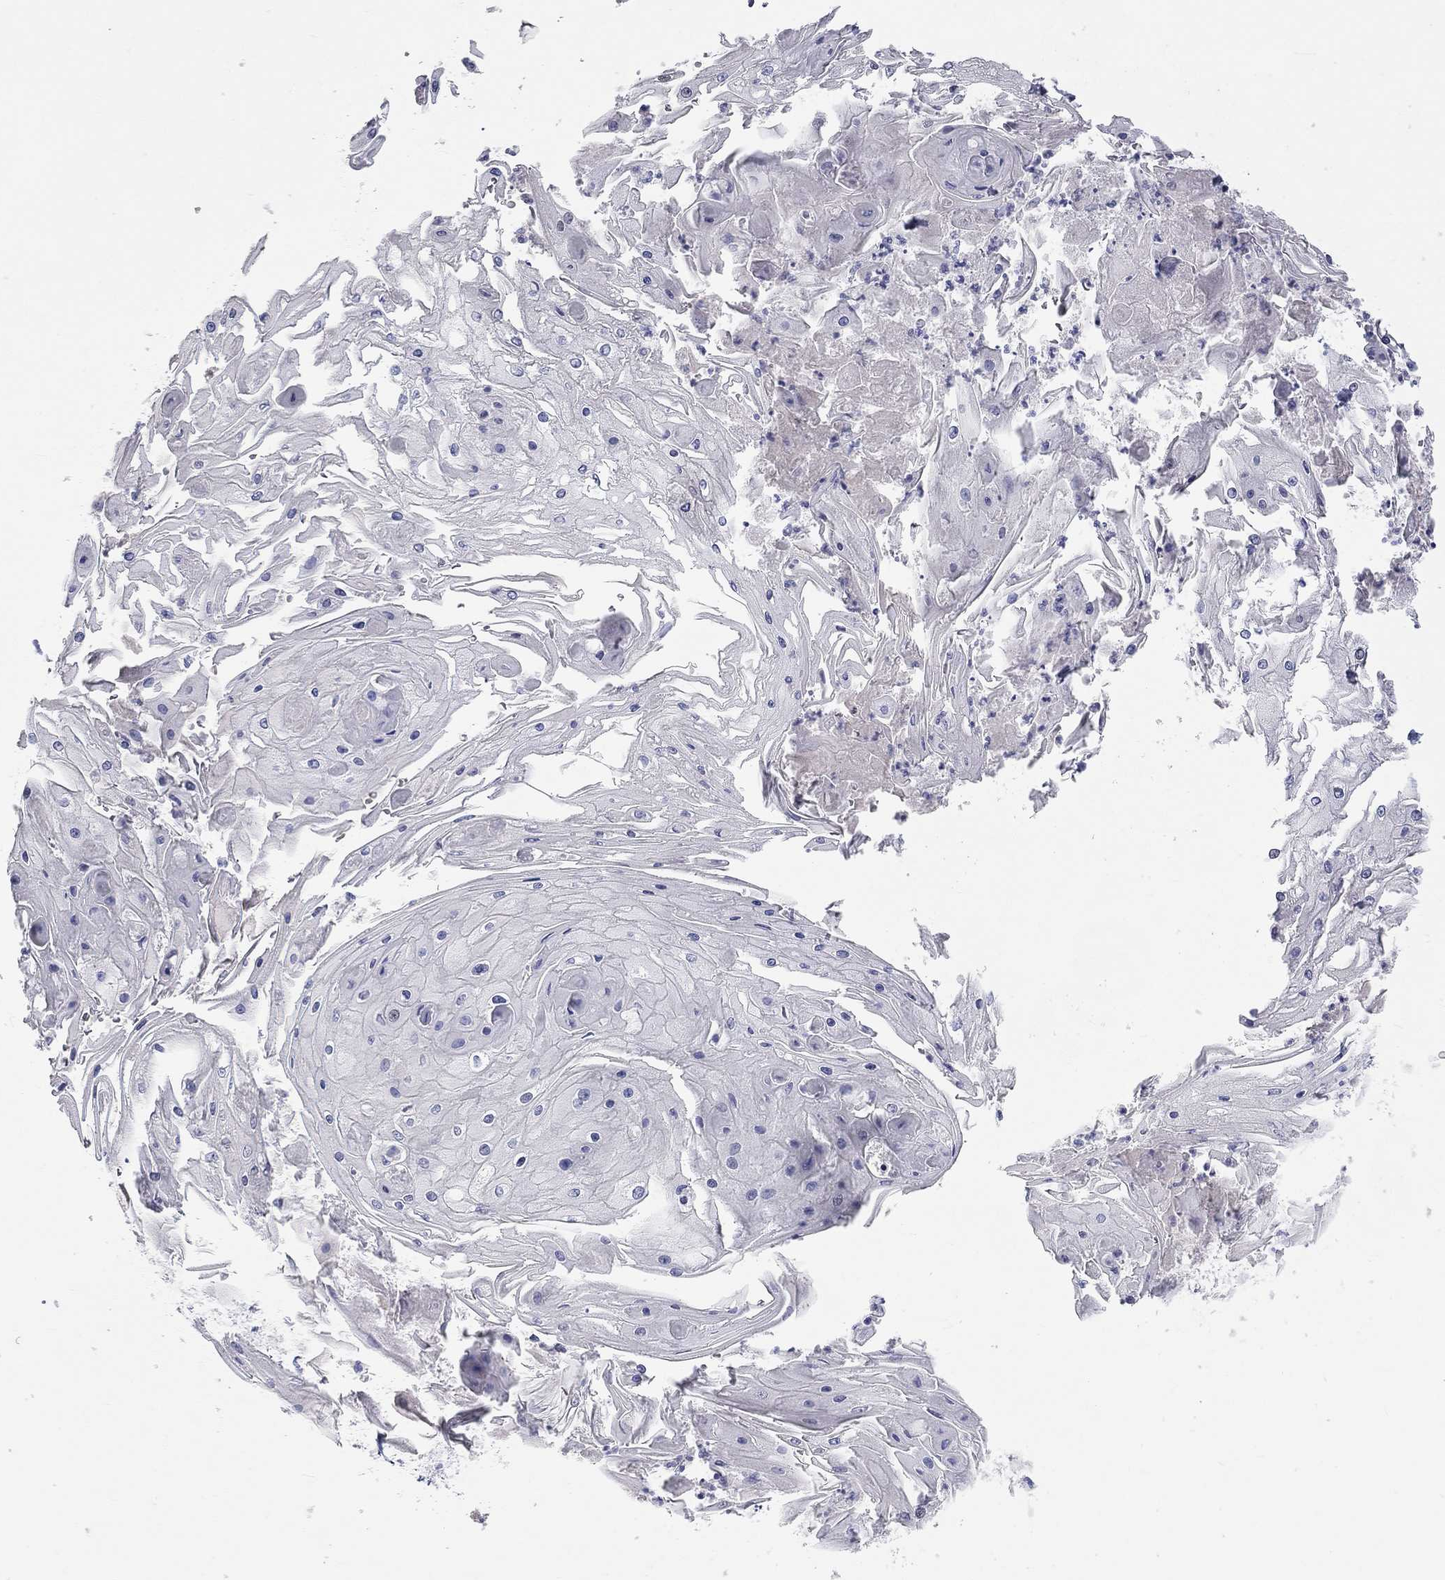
{"staining": {"intensity": "negative", "quantity": "none", "location": "none"}, "tissue": "skin cancer", "cell_type": "Tumor cells", "image_type": "cancer", "snomed": [{"axis": "morphology", "description": "Squamous cell carcinoma, NOS"}, {"axis": "topography", "description": "Skin"}], "caption": "Human skin cancer stained for a protein using IHC reveals no staining in tumor cells.", "gene": "PCDHGC5", "patient": {"sex": "male", "age": 70}}